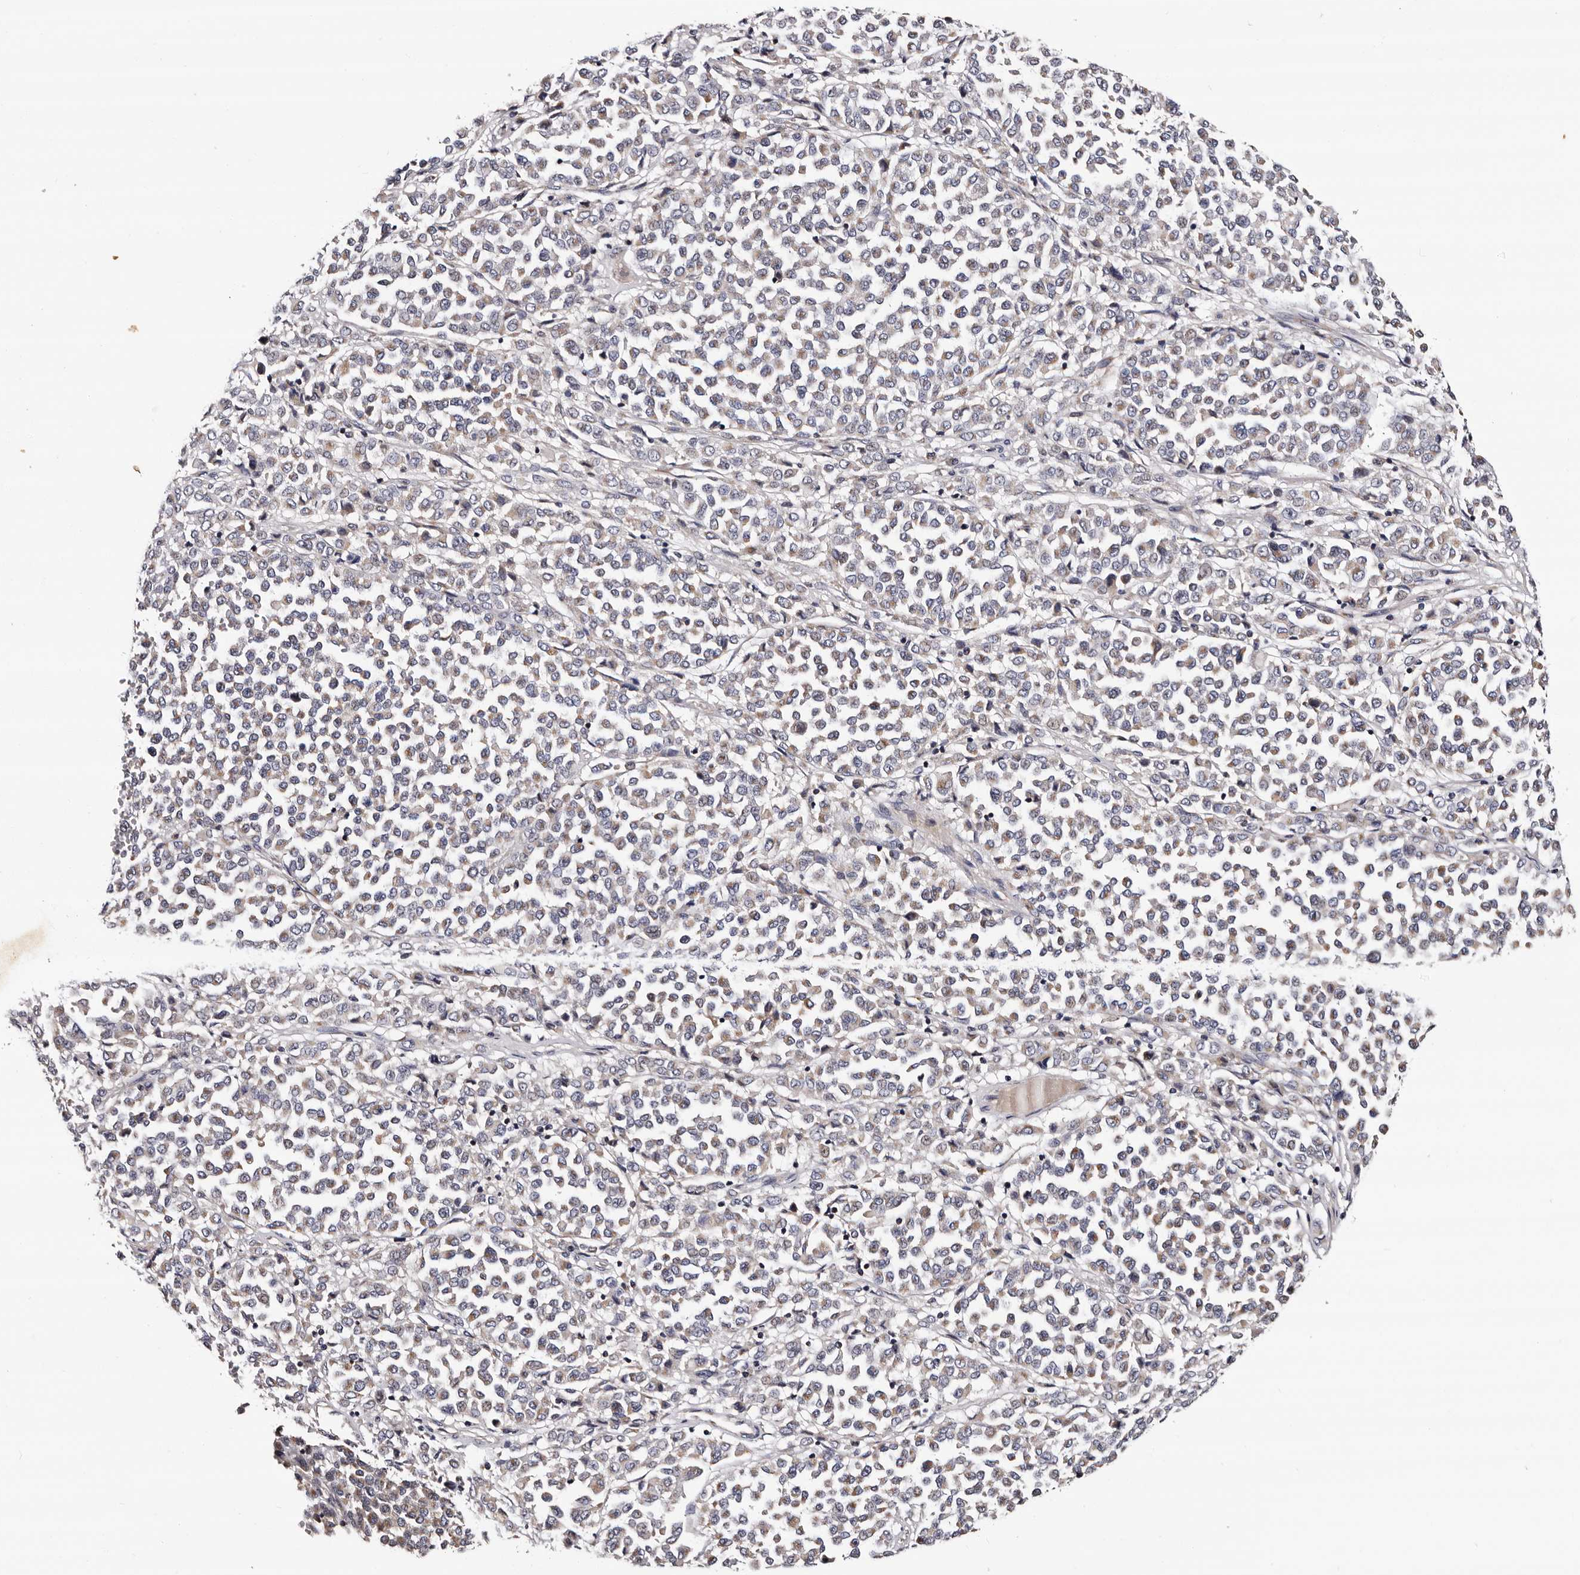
{"staining": {"intensity": "weak", "quantity": "25%-75%", "location": "cytoplasmic/membranous"}, "tissue": "melanoma", "cell_type": "Tumor cells", "image_type": "cancer", "snomed": [{"axis": "morphology", "description": "Malignant melanoma, Metastatic site"}, {"axis": "topography", "description": "Pancreas"}], "caption": "The immunohistochemical stain labels weak cytoplasmic/membranous positivity in tumor cells of malignant melanoma (metastatic site) tissue.", "gene": "TAF4B", "patient": {"sex": "female", "age": 30}}